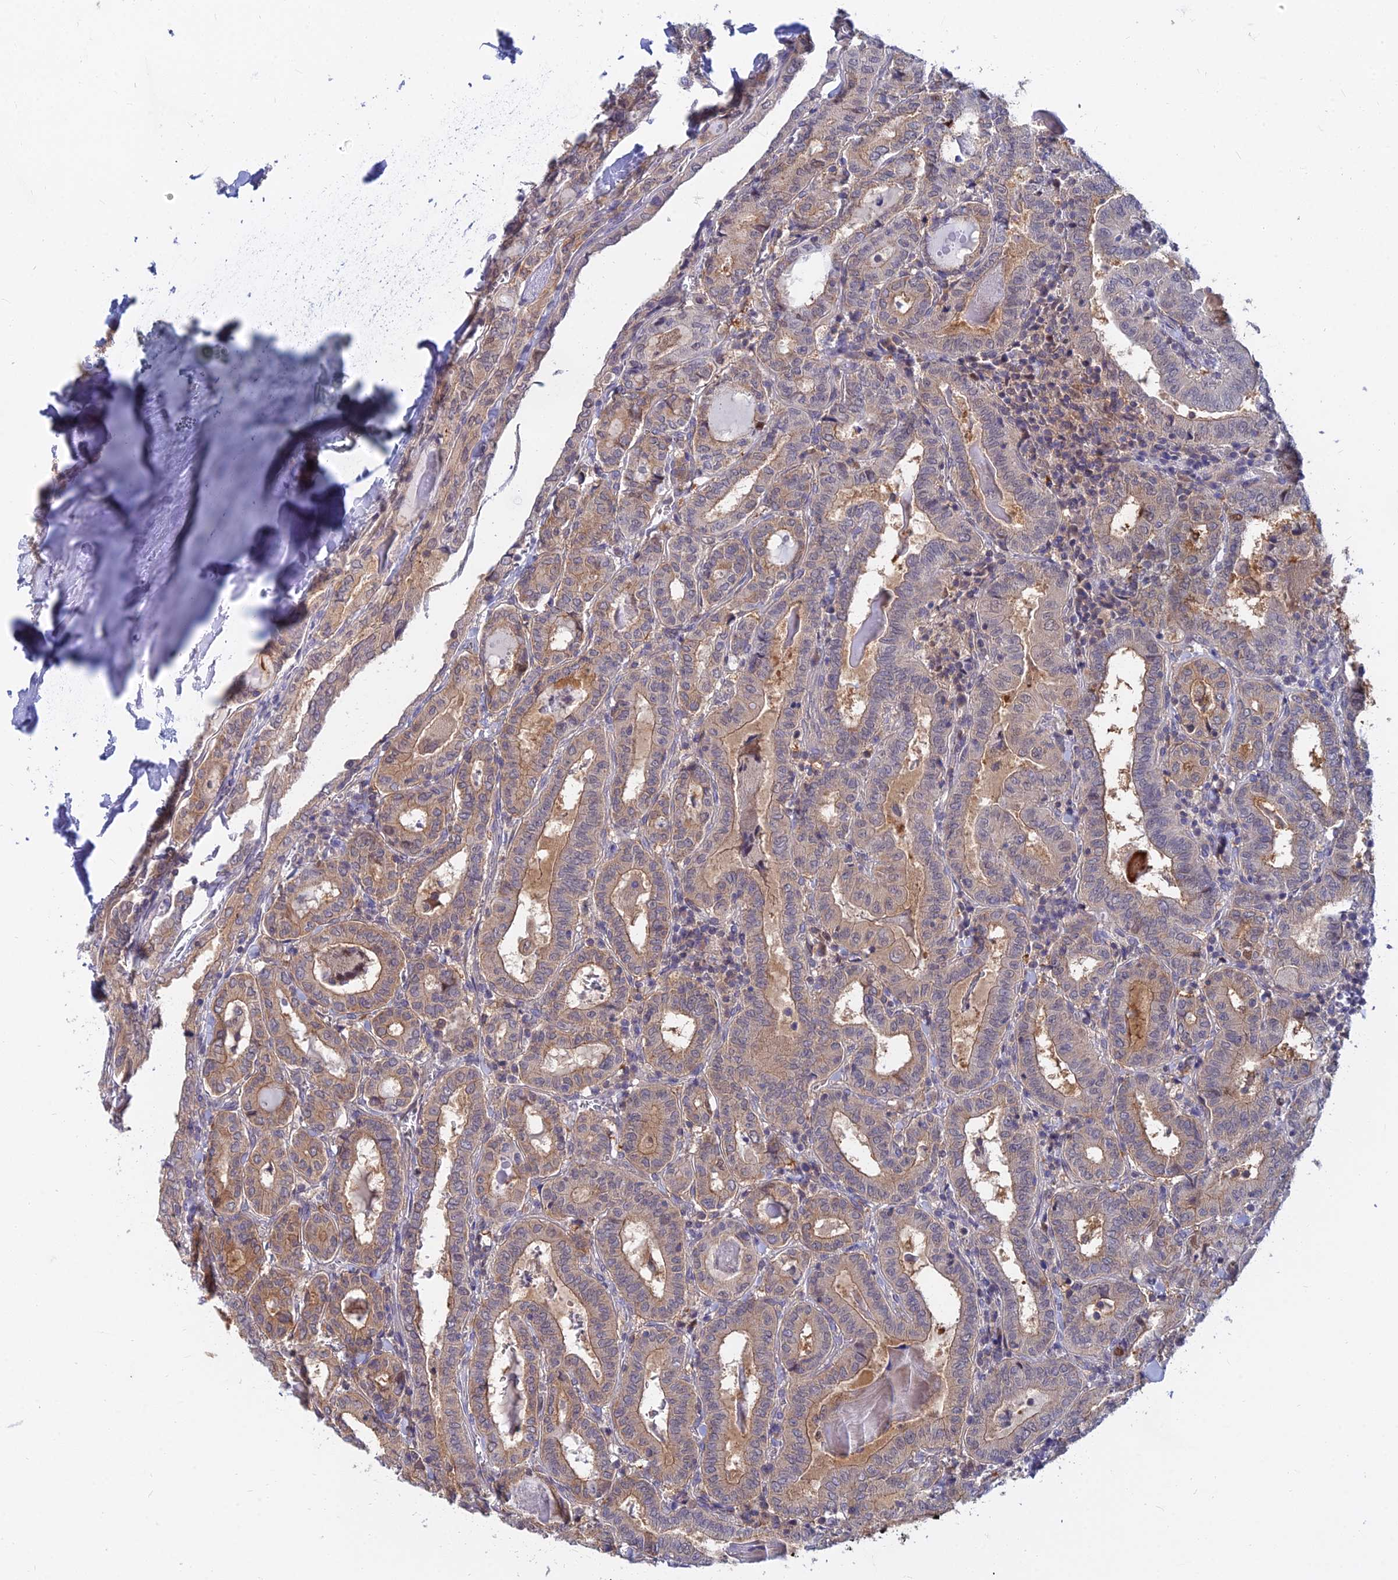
{"staining": {"intensity": "moderate", "quantity": "25%-75%", "location": "cytoplasmic/membranous"}, "tissue": "thyroid cancer", "cell_type": "Tumor cells", "image_type": "cancer", "snomed": [{"axis": "morphology", "description": "Papillary adenocarcinoma, NOS"}, {"axis": "topography", "description": "Thyroid gland"}], "caption": "The histopathology image shows immunohistochemical staining of papillary adenocarcinoma (thyroid). There is moderate cytoplasmic/membranous staining is seen in about 25%-75% of tumor cells.", "gene": "B3GALT4", "patient": {"sex": "female", "age": 72}}